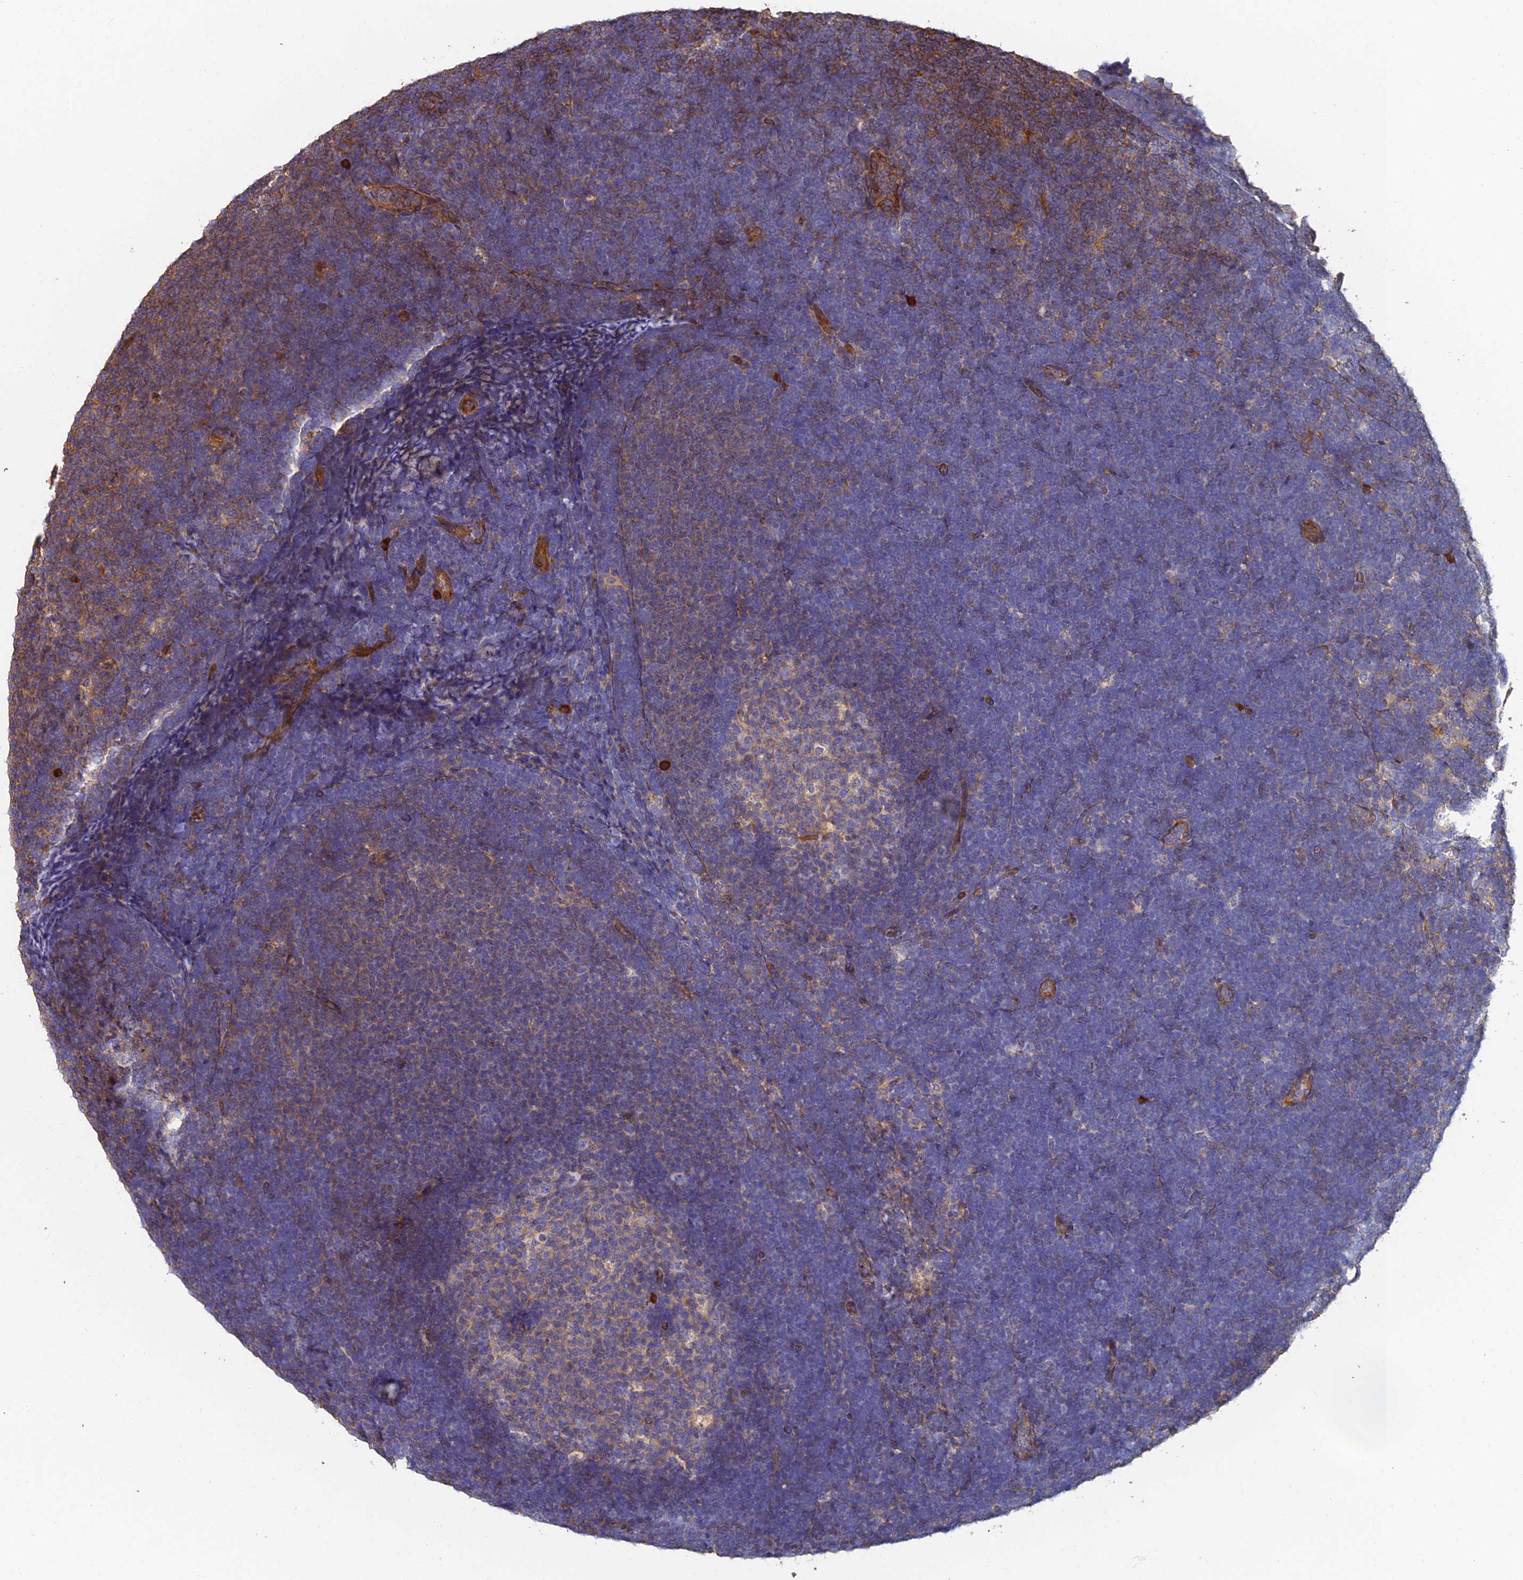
{"staining": {"intensity": "weak", "quantity": "<25%", "location": "cytoplasmic/membranous"}, "tissue": "lymphoma", "cell_type": "Tumor cells", "image_type": "cancer", "snomed": [{"axis": "morphology", "description": "Malignant lymphoma, non-Hodgkin's type, High grade"}, {"axis": "topography", "description": "Lymph node"}], "caption": "DAB immunohistochemical staining of human malignant lymphoma, non-Hodgkin's type (high-grade) shows no significant expression in tumor cells.", "gene": "EXT1", "patient": {"sex": "male", "age": 13}}